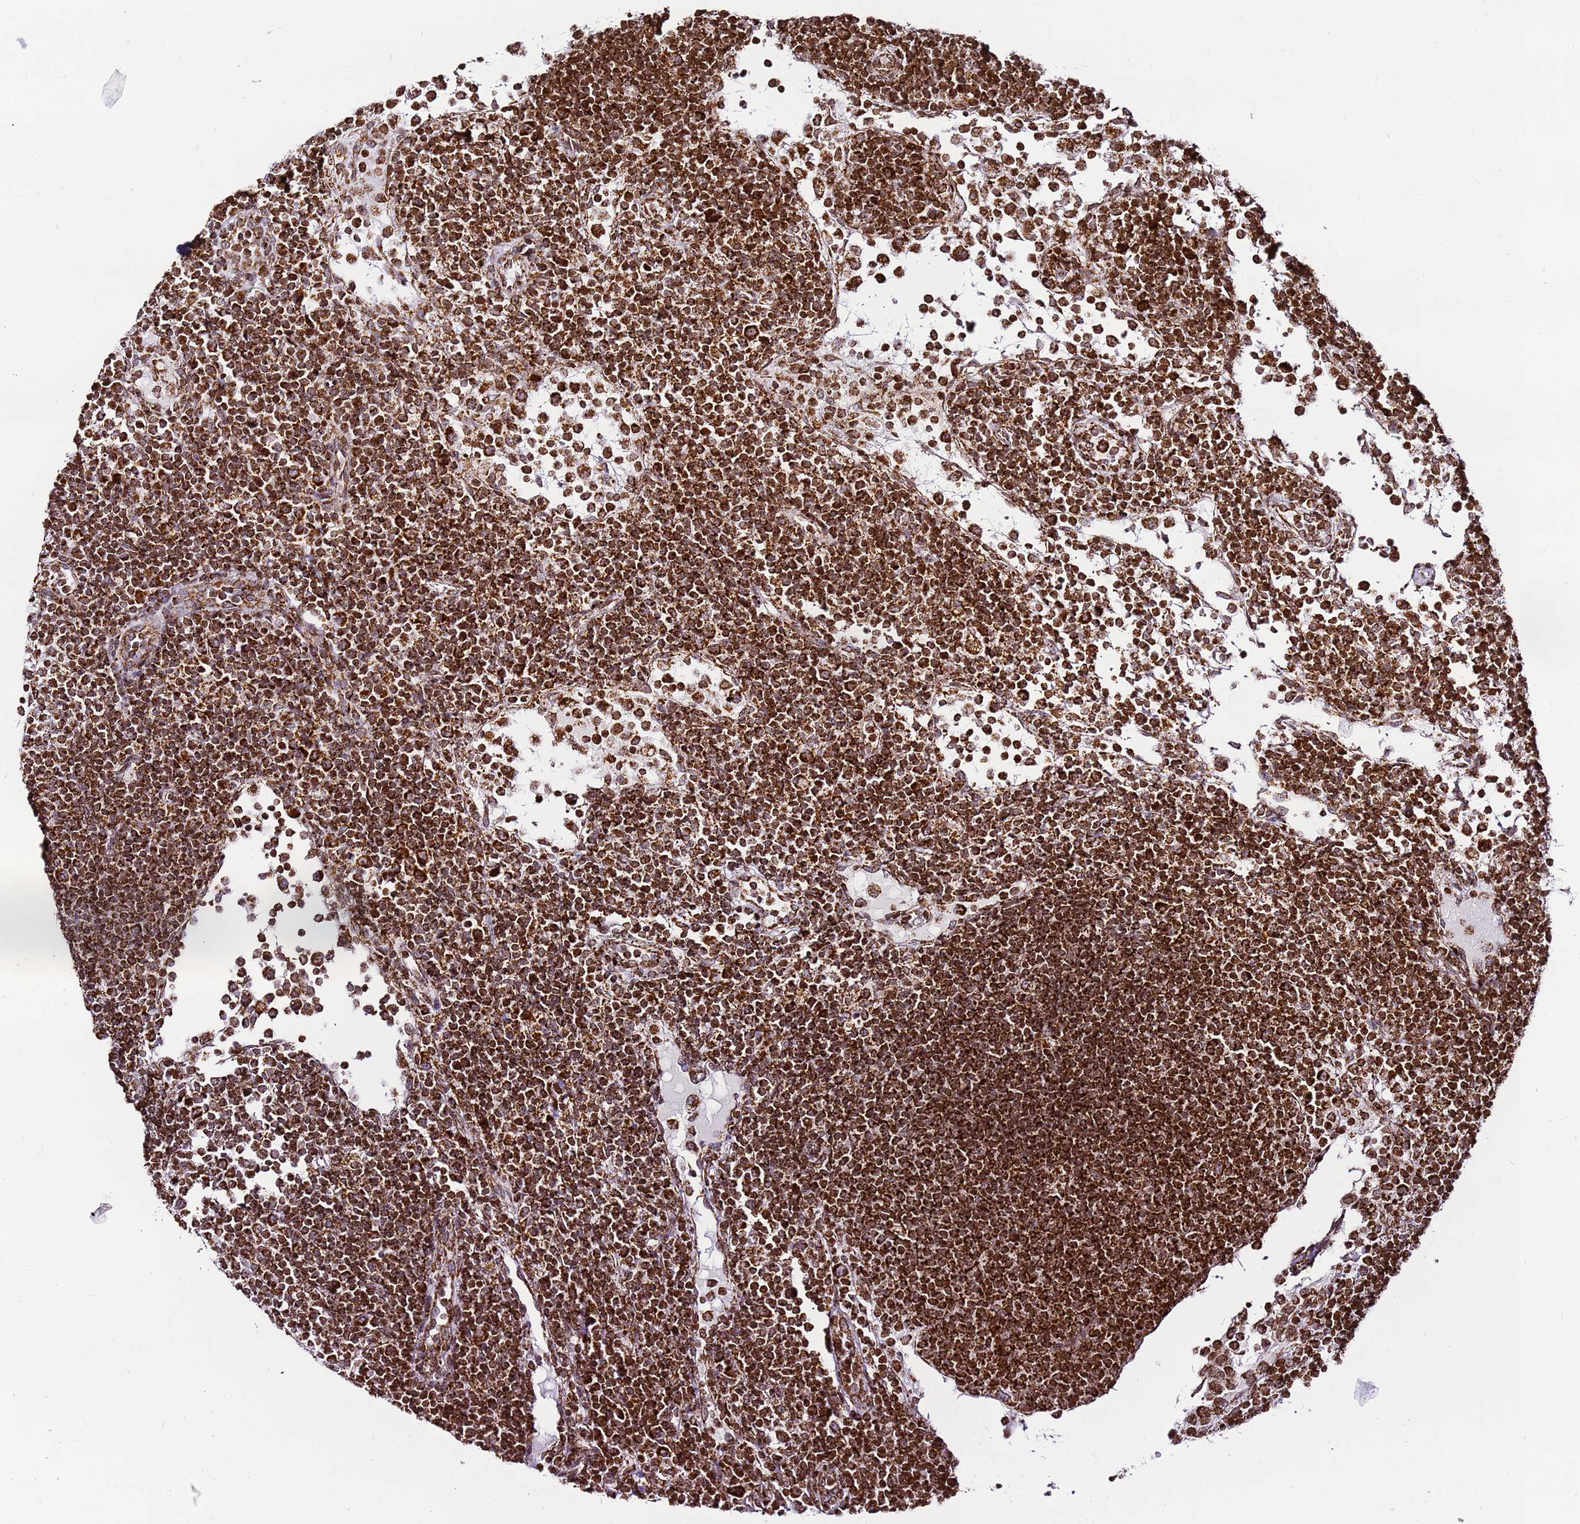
{"staining": {"intensity": "strong", "quantity": ">75%", "location": "cytoplasmic/membranous"}, "tissue": "lymph node", "cell_type": "Germinal center cells", "image_type": "normal", "snomed": [{"axis": "morphology", "description": "Normal tissue, NOS"}, {"axis": "topography", "description": "Lymph node"}], "caption": "The immunohistochemical stain highlights strong cytoplasmic/membranous positivity in germinal center cells of normal lymph node.", "gene": "HSPE1", "patient": {"sex": "female", "age": 53}}